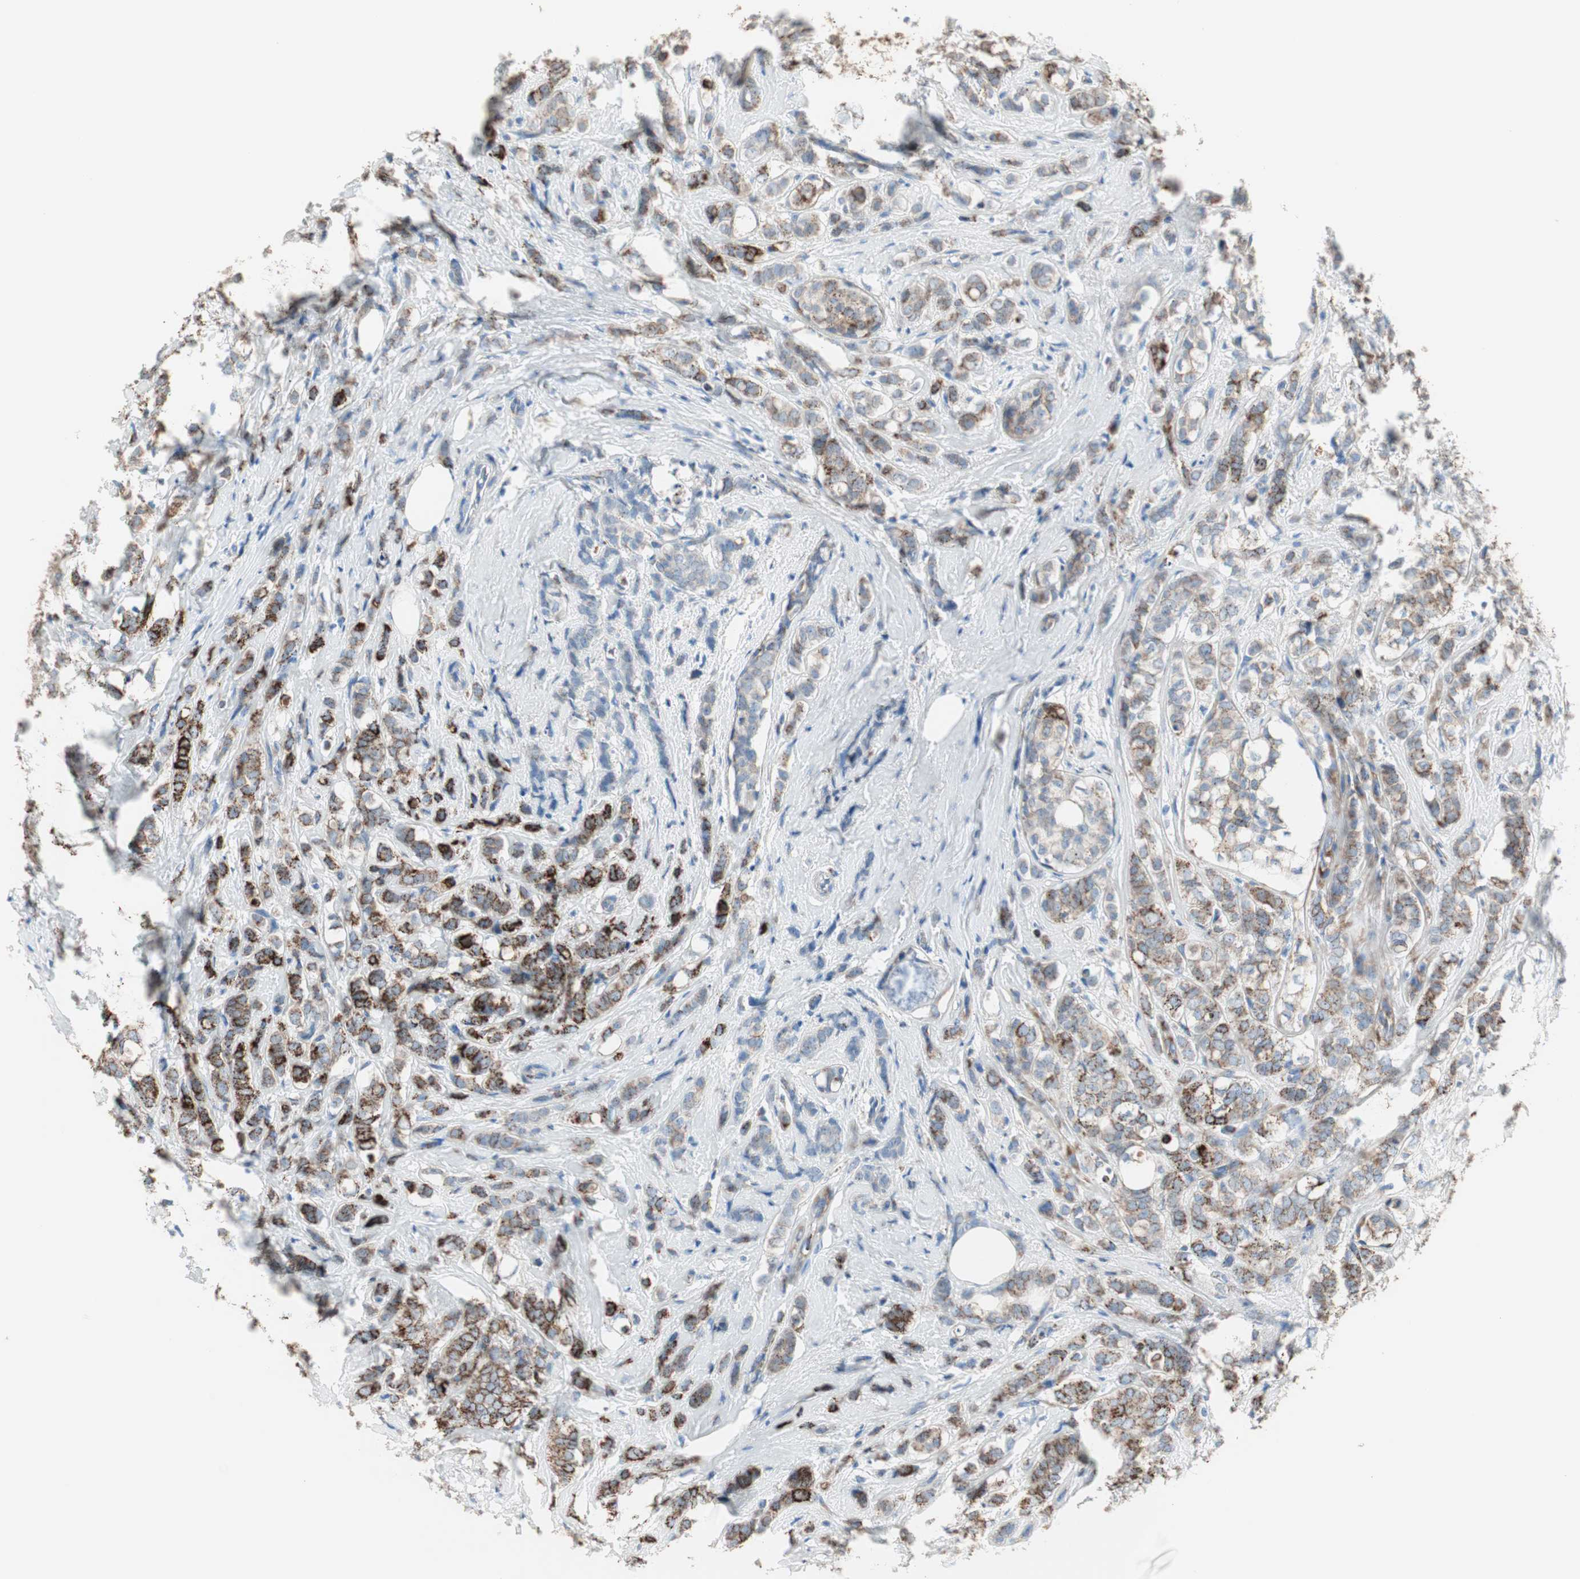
{"staining": {"intensity": "strong", "quantity": "25%-75%", "location": "cytoplasmic/membranous"}, "tissue": "breast cancer", "cell_type": "Tumor cells", "image_type": "cancer", "snomed": [{"axis": "morphology", "description": "Lobular carcinoma"}, {"axis": "topography", "description": "Breast"}], "caption": "This photomicrograph demonstrates immunohistochemistry (IHC) staining of human breast cancer (lobular carcinoma), with high strong cytoplasmic/membranous positivity in approximately 25%-75% of tumor cells.", "gene": "TST", "patient": {"sex": "female", "age": 60}}